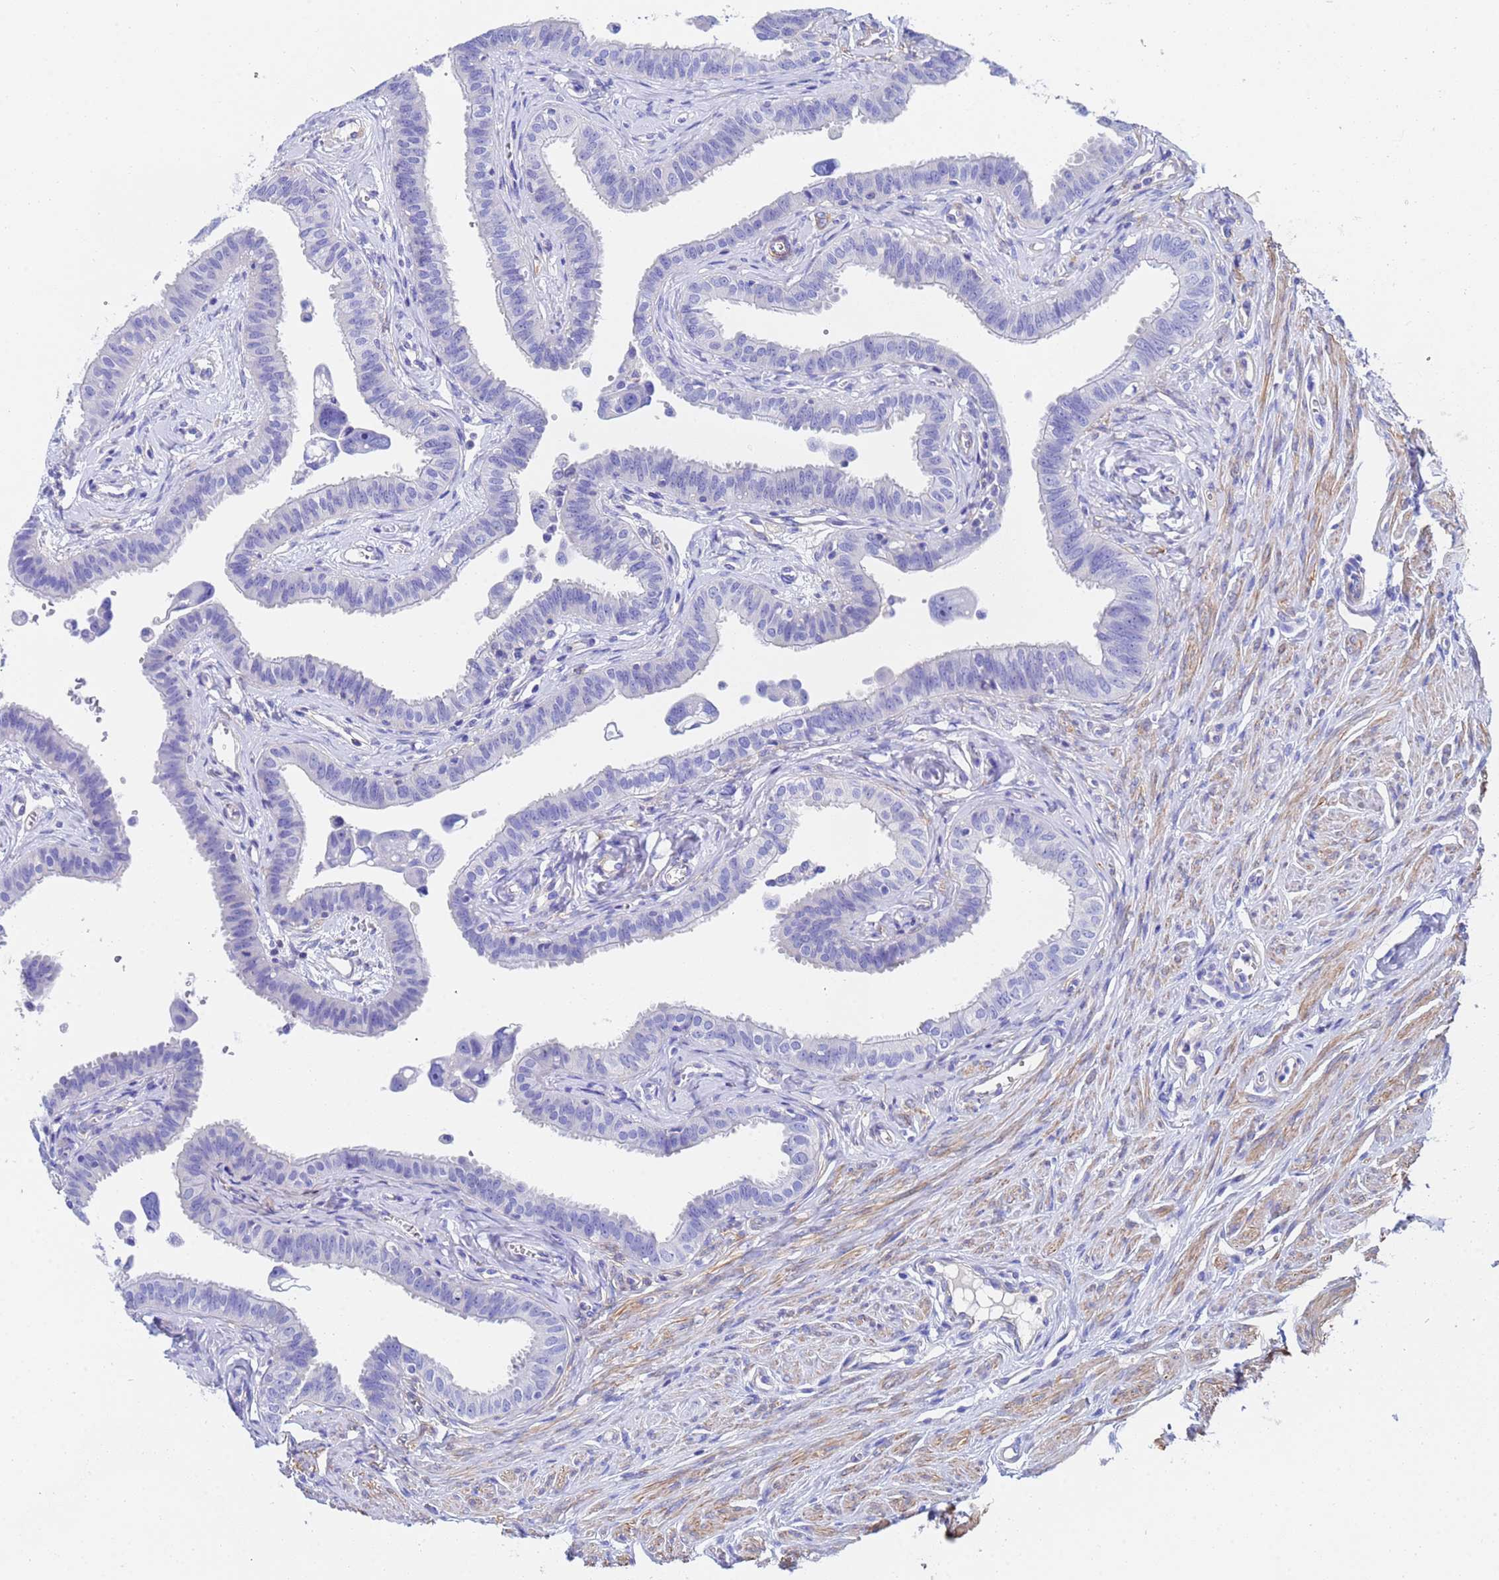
{"staining": {"intensity": "negative", "quantity": "none", "location": "none"}, "tissue": "fallopian tube", "cell_type": "Glandular cells", "image_type": "normal", "snomed": [{"axis": "morphology", "description": "Normal tissue, NOS"}, {"axis": "morphology", "description": "Carcinoma, NOS"}, {"axis": "topography", "description": "Fallopian tube"}, {"axis": "topography", "description": "Ovary"}], "caption": "Immunohistochemistry micrograph of normal fallopian tube: human fallopian tube stained with DAB (3,3'-diaminobenzidine) displays no significant protein positivity in glandular cells. (DAB immunohistochemistry visualized using brightfield microscopy, high magnification).", "gene": "CST1", "patient": {"sex": "female", "age": 59}}